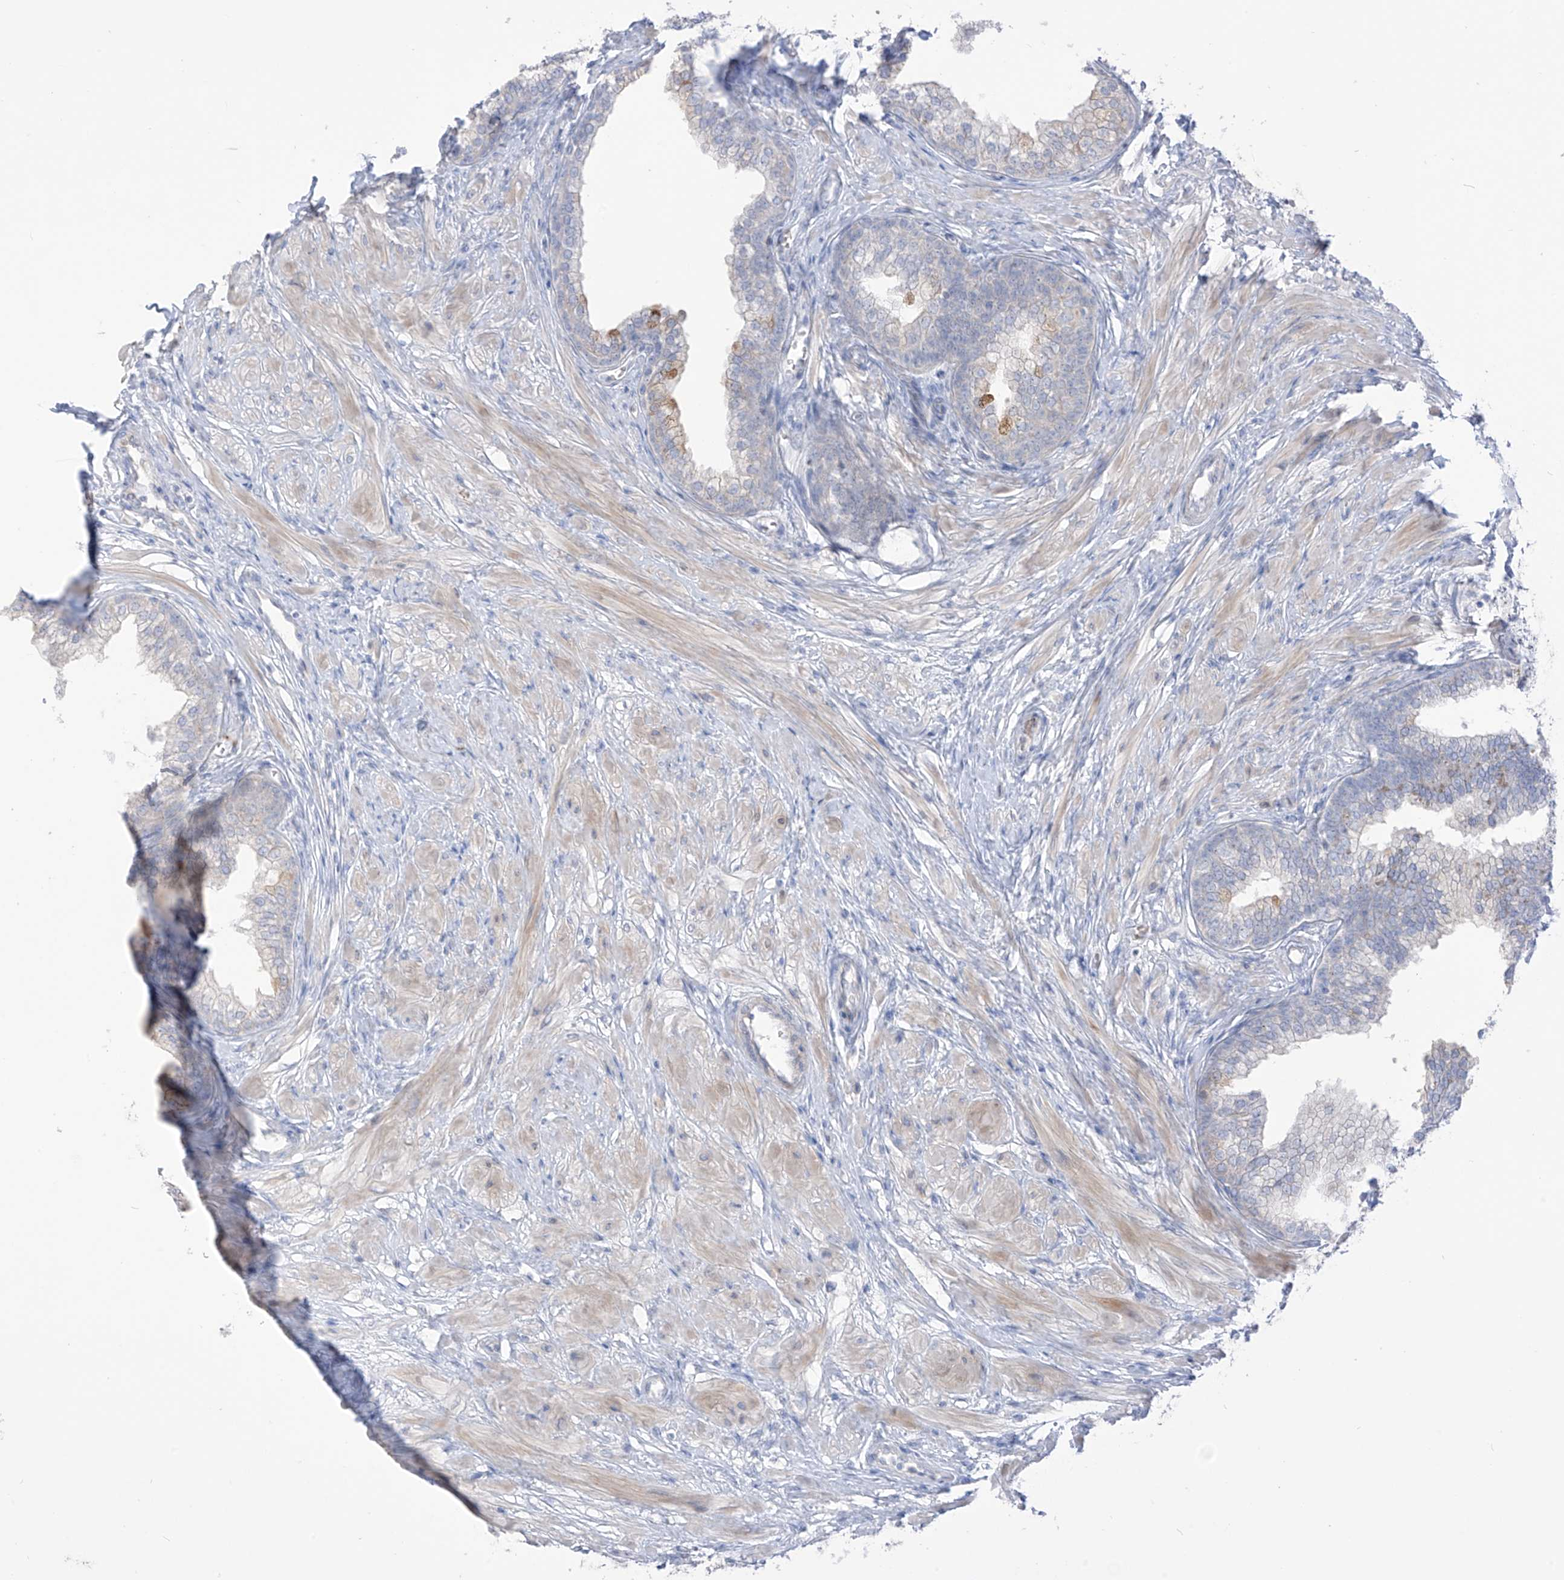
{"staining": {"intensity": "moderate", "quantity": "<25%", "location": "cytoplasmic/membranous"}, "tissue": "prostate", "cell_type": "Glandular cells", "image_type": "normal", "snomed": [{"axis": "morphology", "description": "Normal tissue, NOS"}, {"axis": "morphology", "description": "Urothelial carcinoma, Low grade"}, {"axis": "topography", "description": "Urinary bladder"}, {"axis": "topography", "description": "Prostate"}], "caption": "Brown immunohistochemical staining in normal human prostate demonstrates moderate cytoplasmic/membranous expression in about <25% of glandular cells. The staining was performed using DAB to visualize the protein expression in brown, while the nuclei were stained in blue with hematoxylin (Magnification: 20x).", "gene": "ASPRV1", "patient": {"sex": "male", "age": 60}}